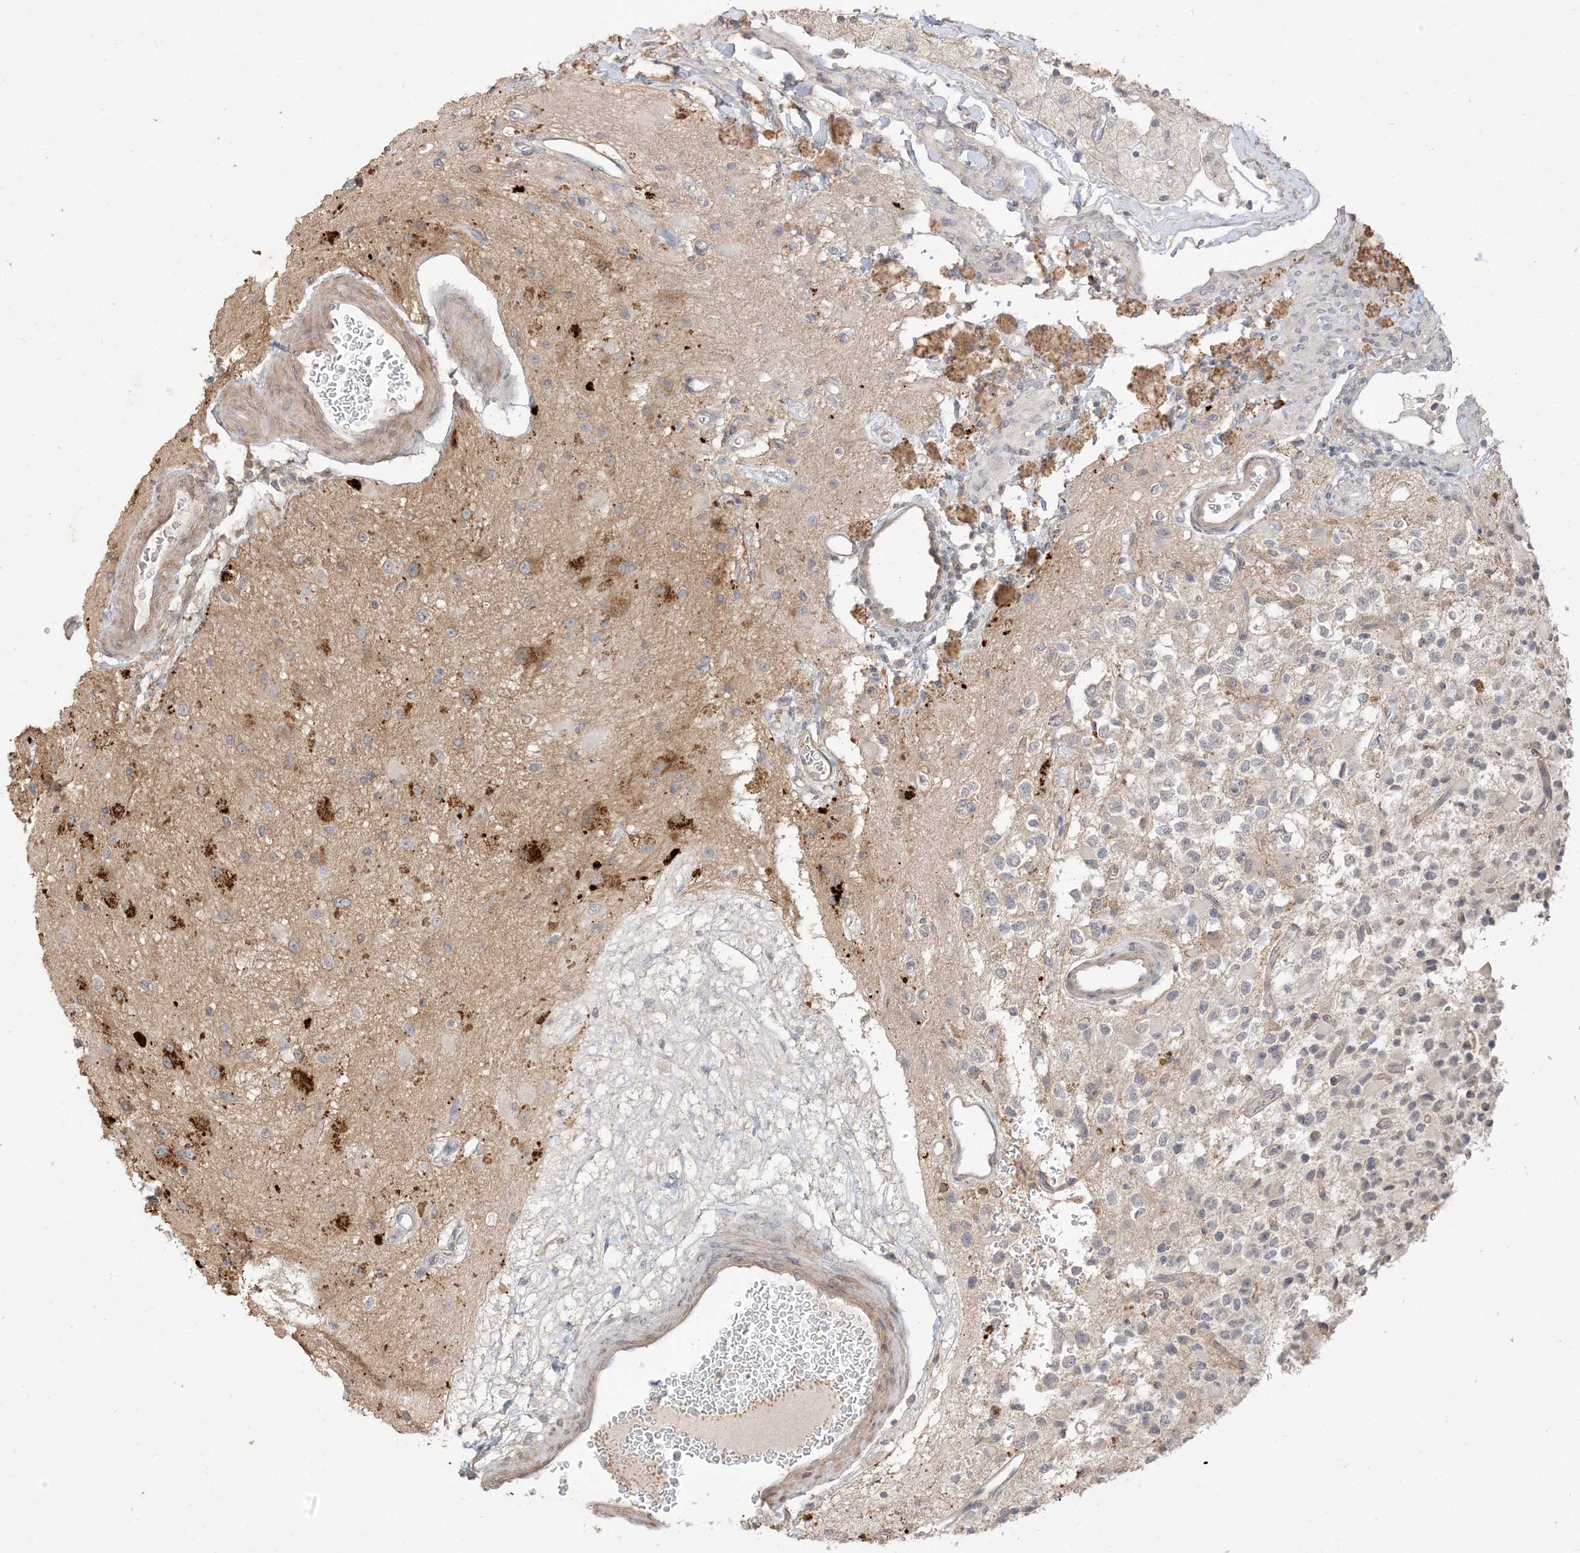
{"staining": {"intensity": "negative", "quantity": "none", "location": "none"}, "tissue": "glioma", "cell_type": "Tumor cells", "image_type": "cancer", "snomed": [{"axis": "morphology", "description": "Glioma, malignant, High grade"}, {"axis": "topography", "description": "Brain"}], "caption": "The image demonstrates no staining of tumor cells in malignant high-grade glioma.", "gene": "RNF175", "patient": {"sex": "male", "age": 34}}